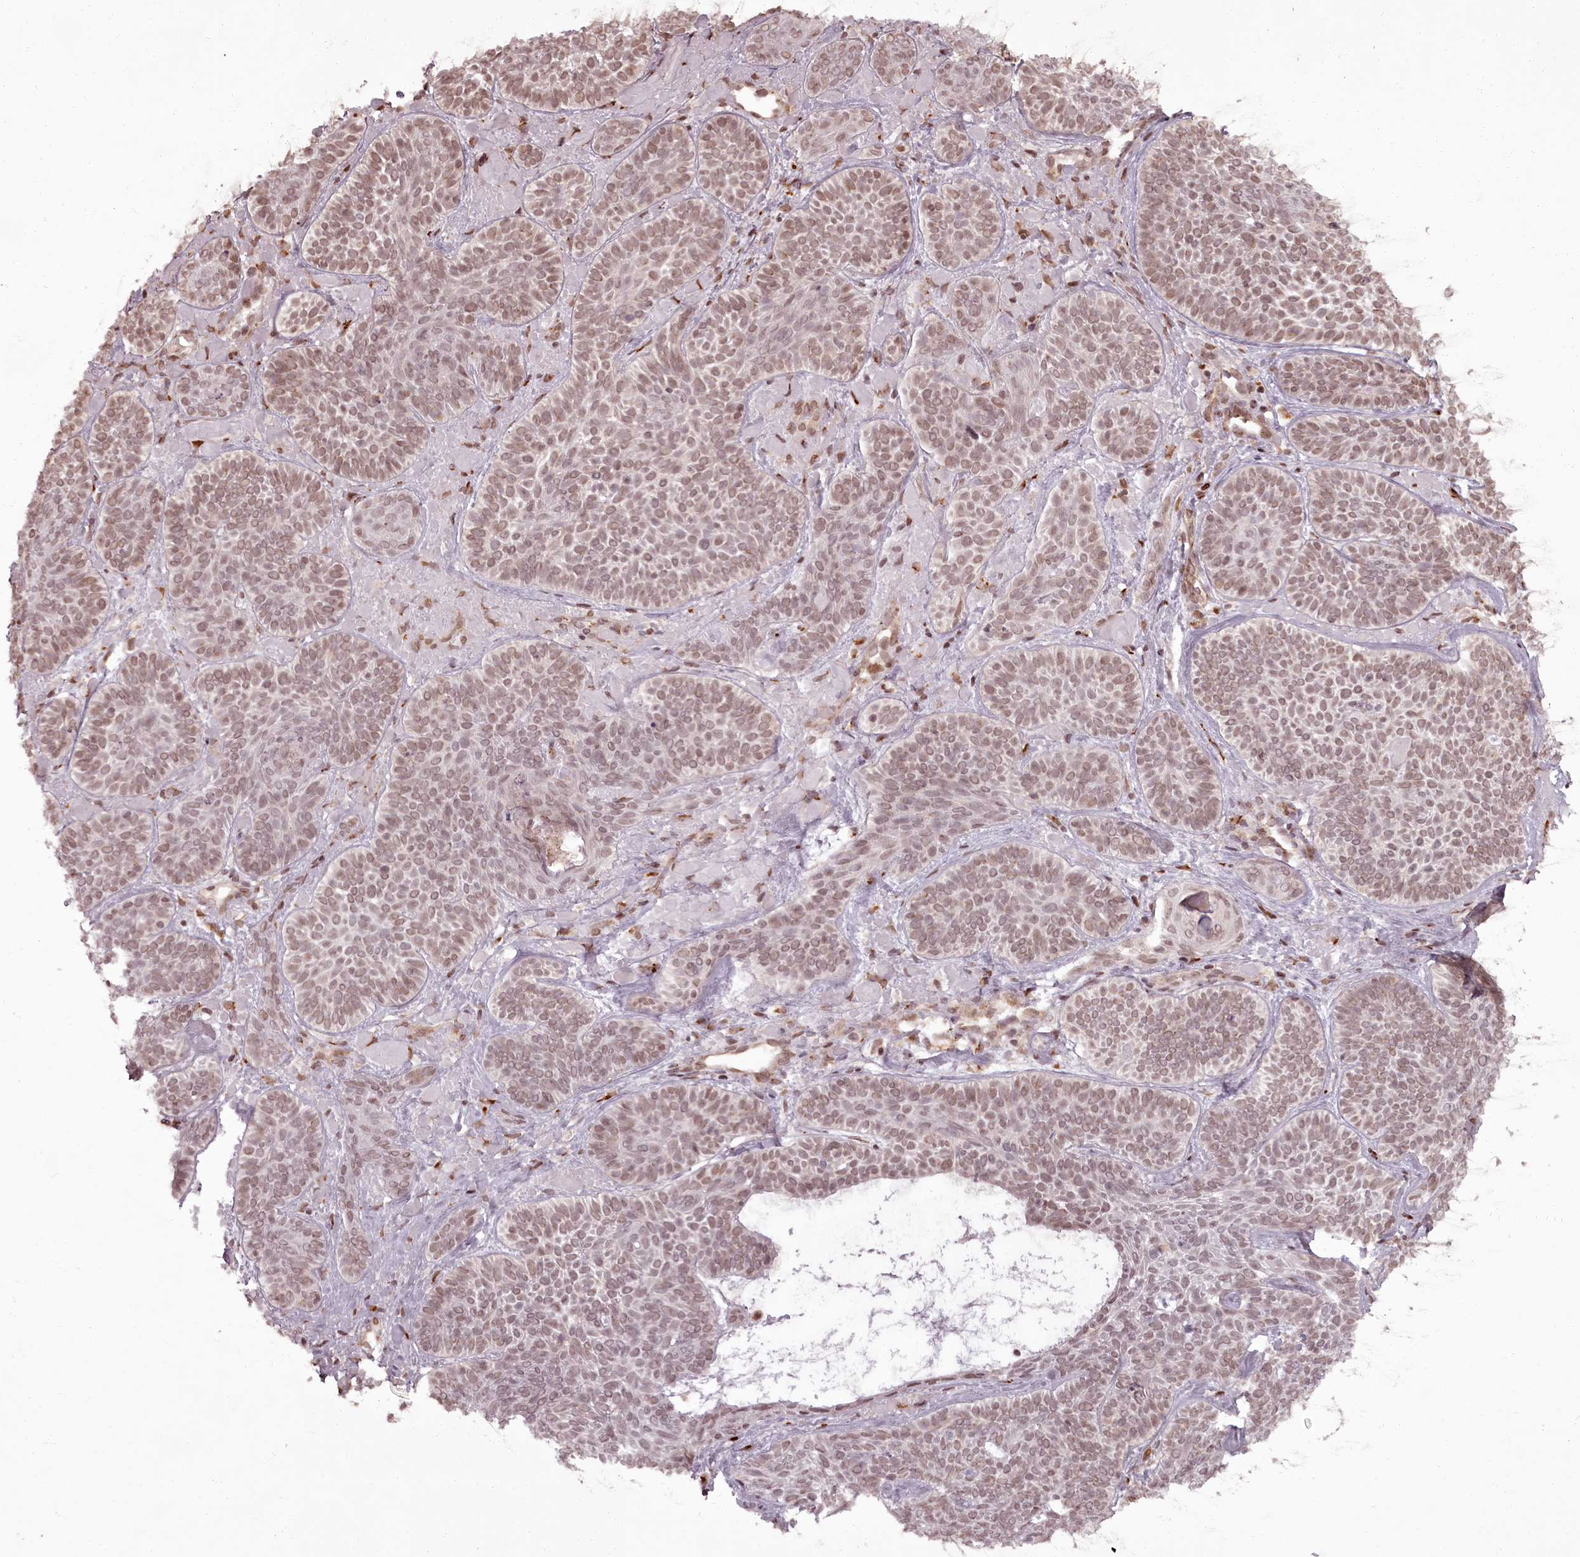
{"staining": {"intensity": "moderate", "quantity": ">75%", "location": "nuclear"}, "tissue": "skin cancer", "cell_type": "Tumor cells", "image_type": "cancer", "snomed": [{"axis": "morphology", "description": "Basal cell carcinoma"}, {"axis": "topography", "description": "Skin"}], "caption": "Brown immunohistochemical staining in skin cancer shows moderate nuclear staining in about >75% of tumor cells.", "gene": "CEP83", "patient": {"sex": "male", "age": 85}}